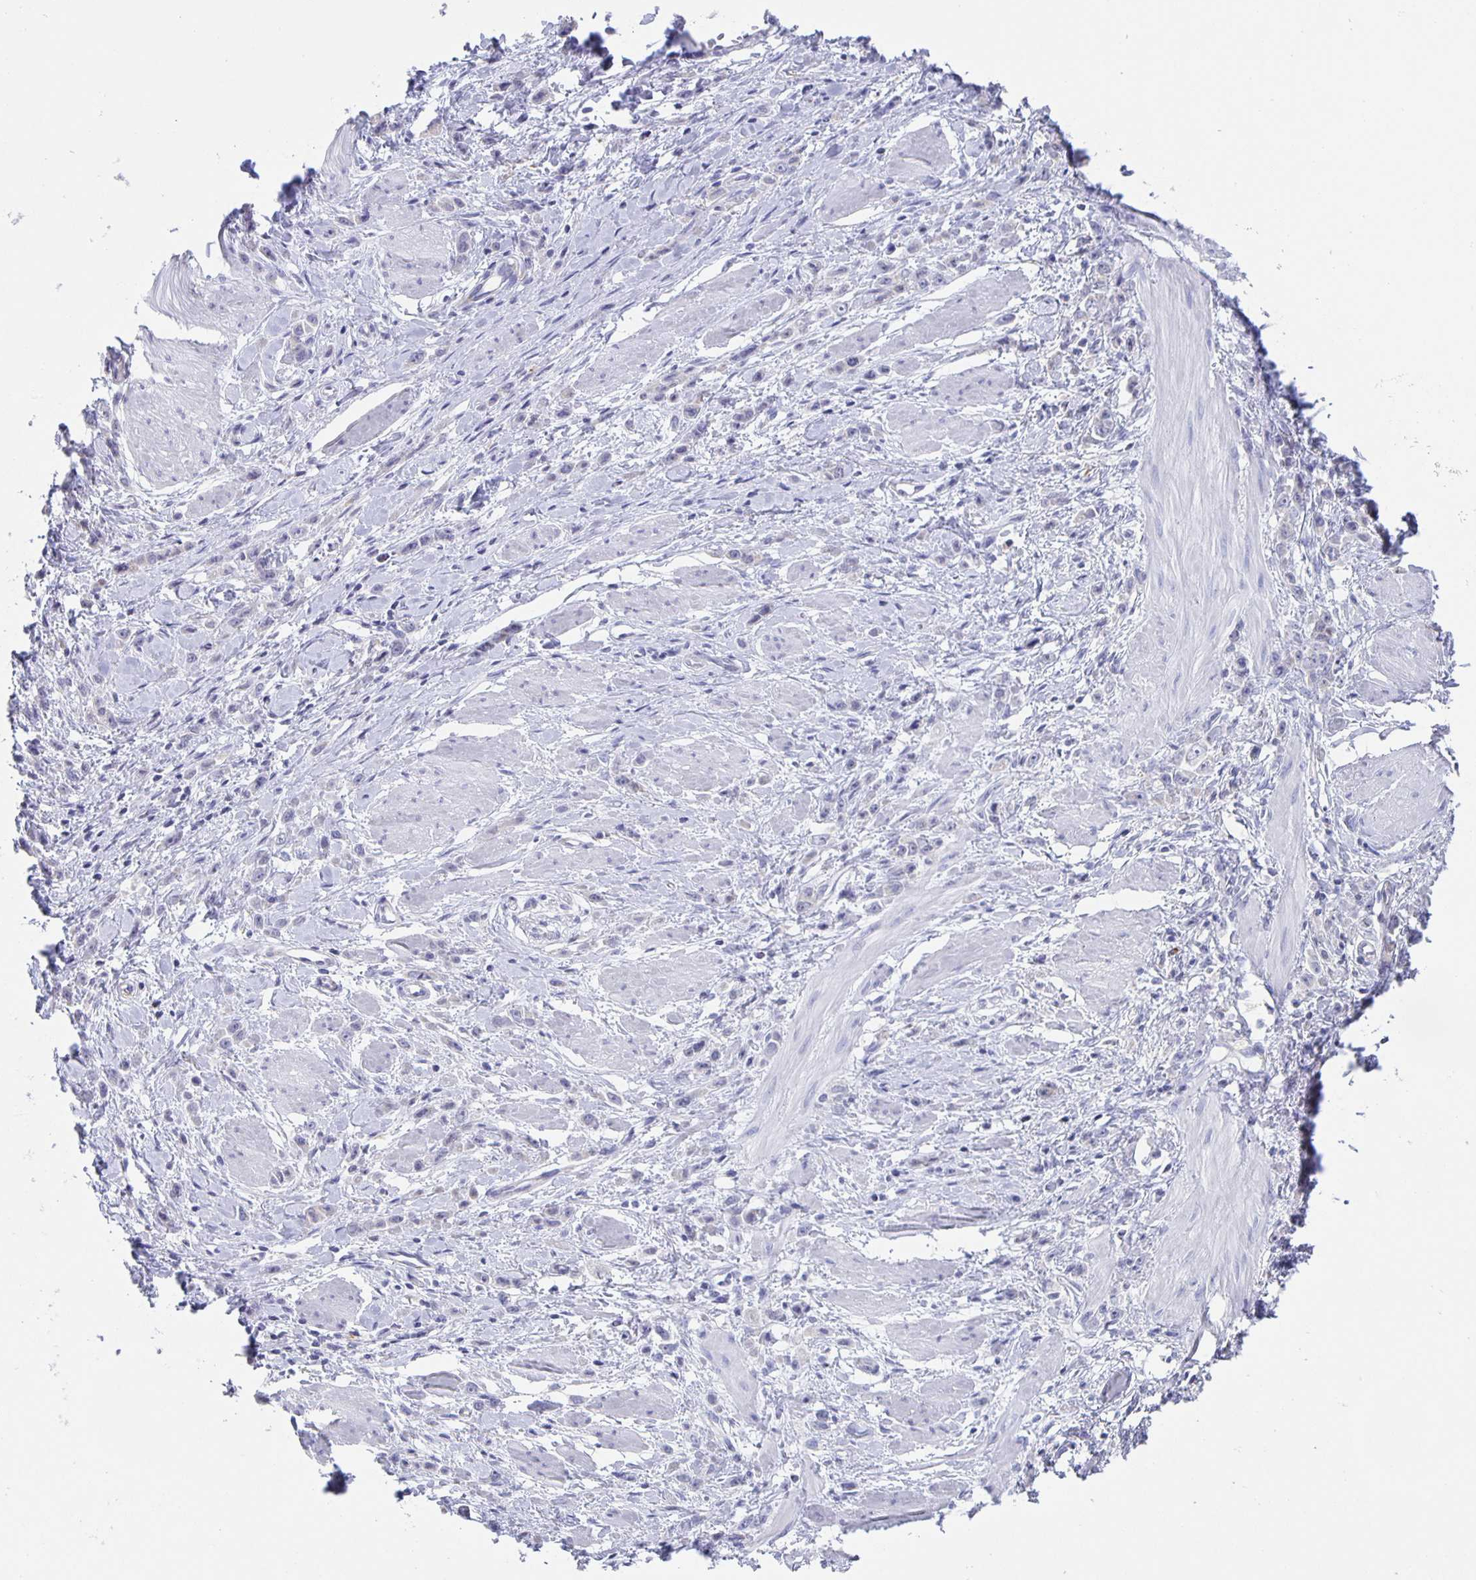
{"staining": {"intensity": "negative", "quantity": "none", "location": "none"}, "tissue": "stomach cancer", "cell_type": "Tumor cells", "image_type": "cancer", "snomed": [{"axis": "morphology", "description": "Adenocarcinoma, NOS"}, {"axis": "topography", "description": "Stomach"}], "caption": "DAB (3,3'-diaminobenzidine) immunohistochemical staining of human stomach adenocarcinoma demonstrates no significant expression in tumor cells.", "gene": "LIPA", "patient": {"sex": "male", "age": 47}}